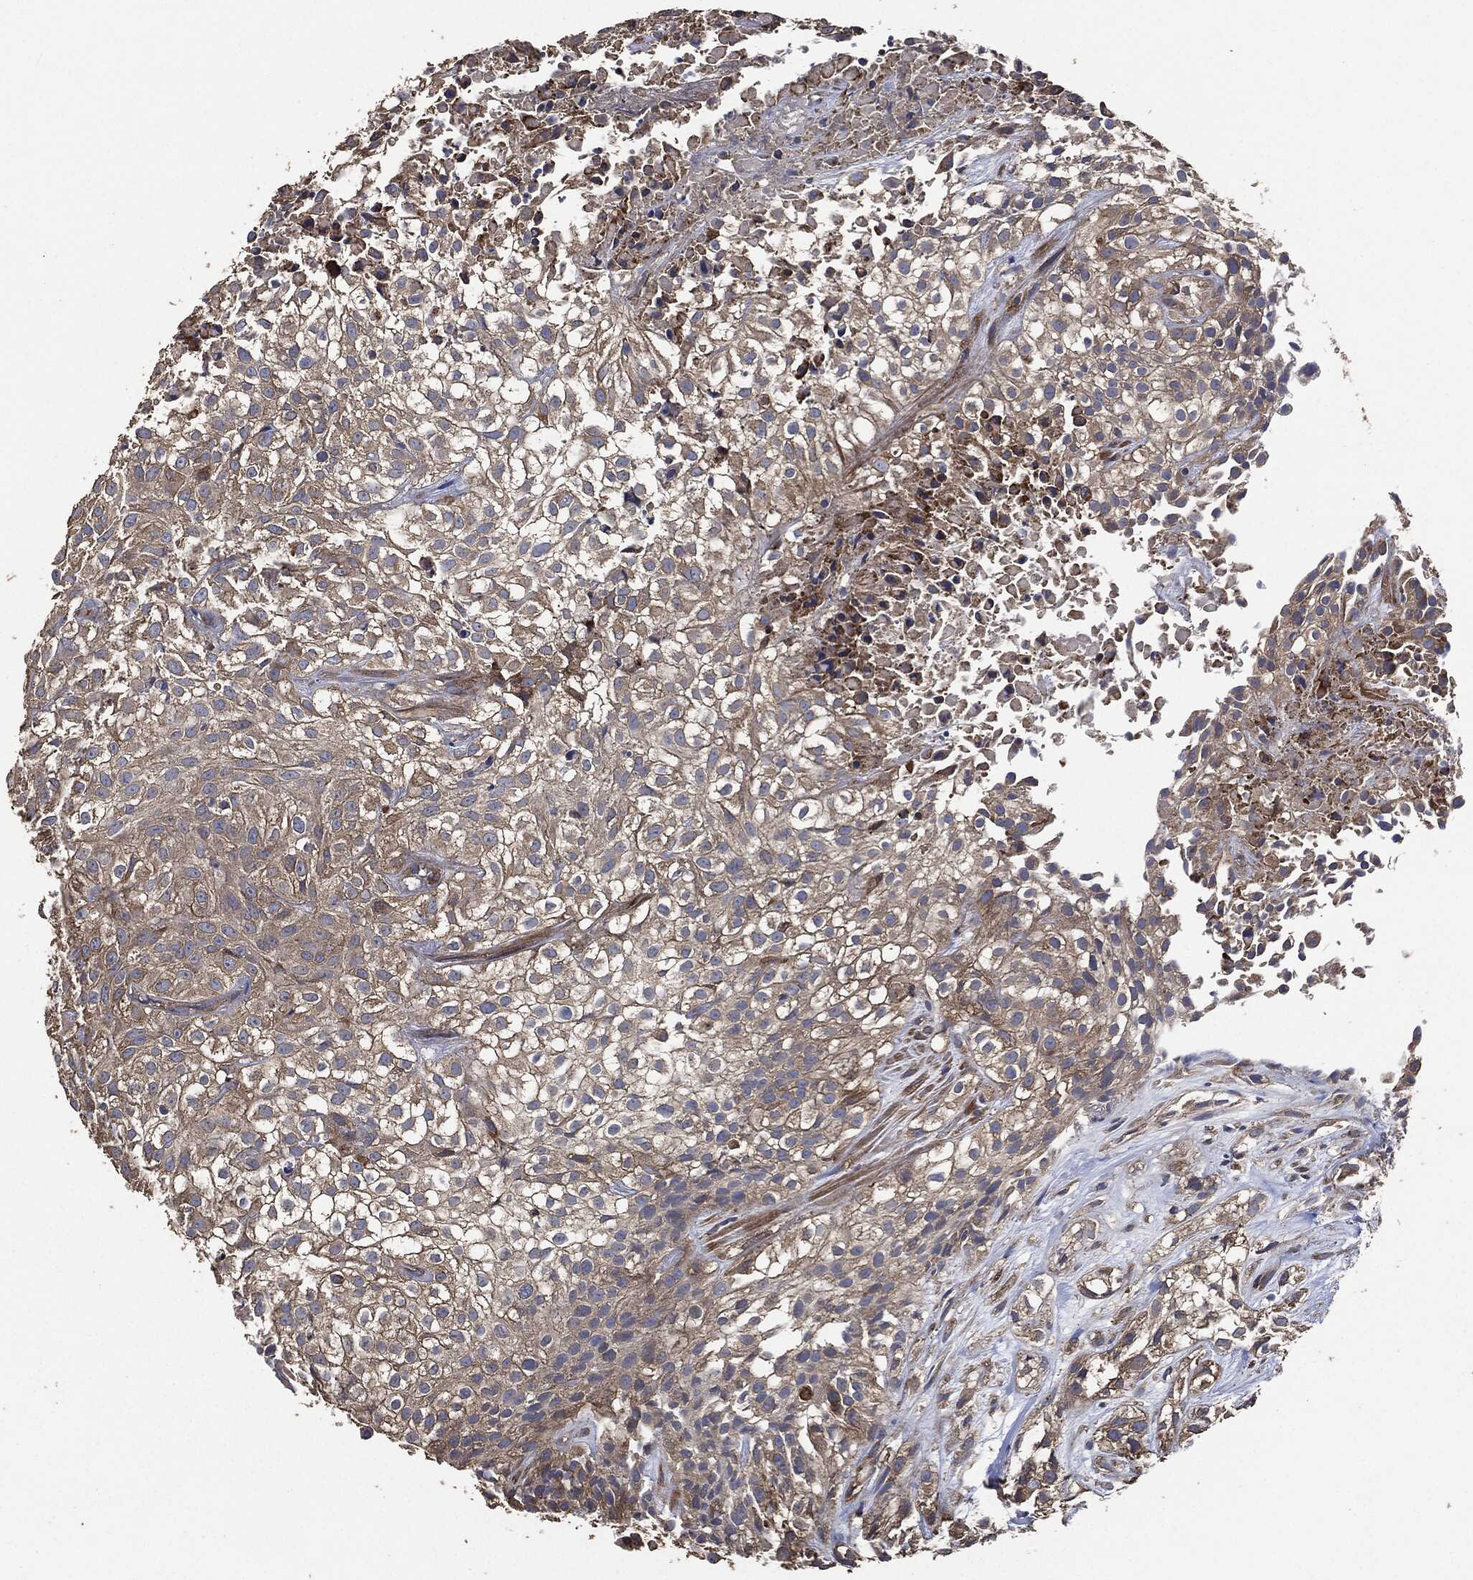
{"staining": {"intensity": "weak", "quantity": "25%-75%", "location": "cytoplasmic/membranous"}, "tissue": "urothelial cancer", "cell_type": "Tumor cells", "image_type": "cancer", "snomed": [{"axis": "morphology", "description": "Urothelial carcinoma, High grade"}, {"axis": "topography", "description": "Urinary bladder"}], "caption": "Urothelial carcinoma (high-grade) stained for a protein (brown) demonstrates weak cytoplasmic/membranous positive positivity in approximately 25%-75% of tumor cells.", "gene": "STK3", "patient": {"sex": "male", "age": 56}}